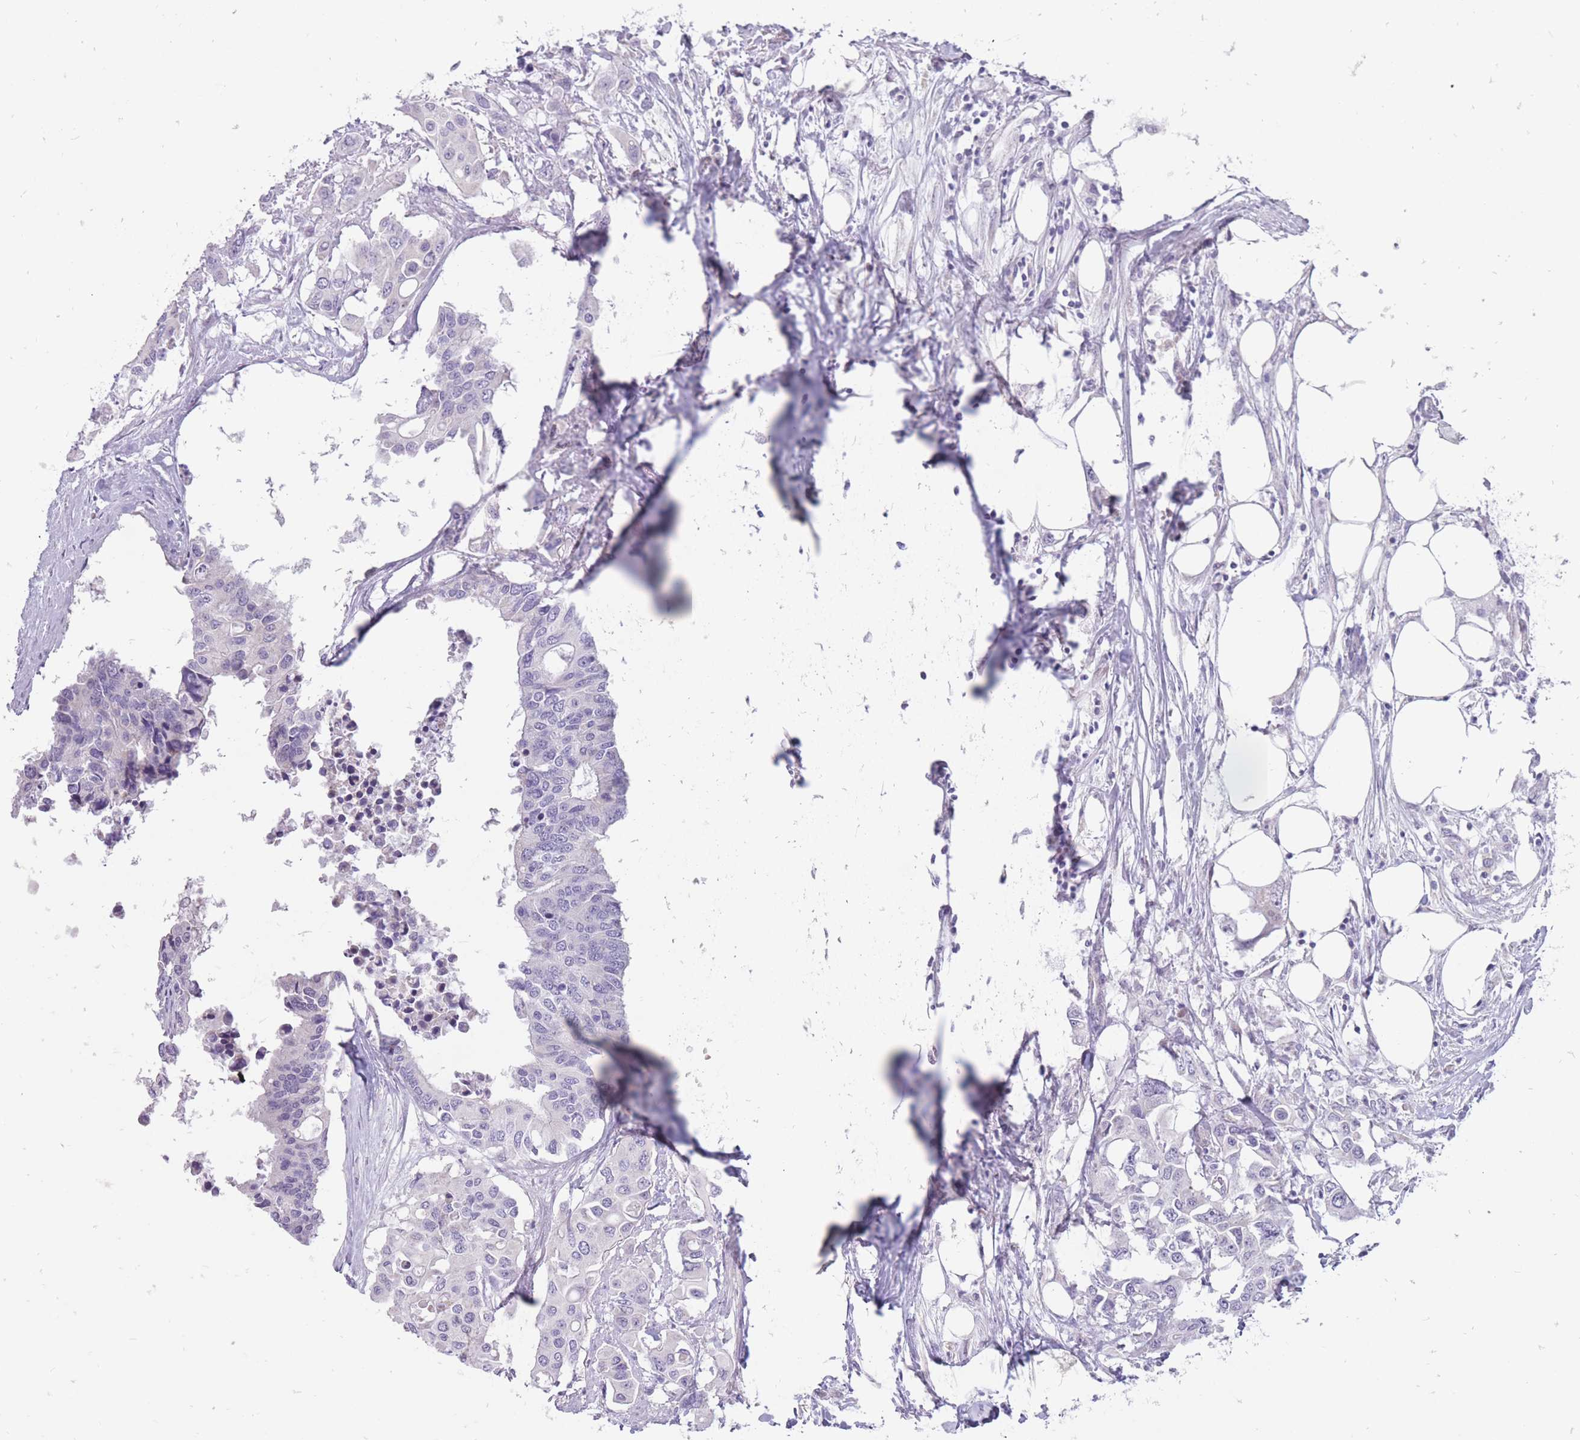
{"staining": {"intensity": "negative", "quantity": "none", "location": "none"}, "tissue": "colorectal cancer", "cell_type": "Tumor cells", "image_type": "cancer", "snomed": [{"axis": "morphology", "description": "Adenocarcinoma, NOS"}, {"axis": "topography", "description": "Colon"}], "caption": "Tumor cells are negative for brown protein staining in adenocarcinoma (colorectal).", "gene": "ERICH4", "patient": {"sex": "male", "age": 77}}